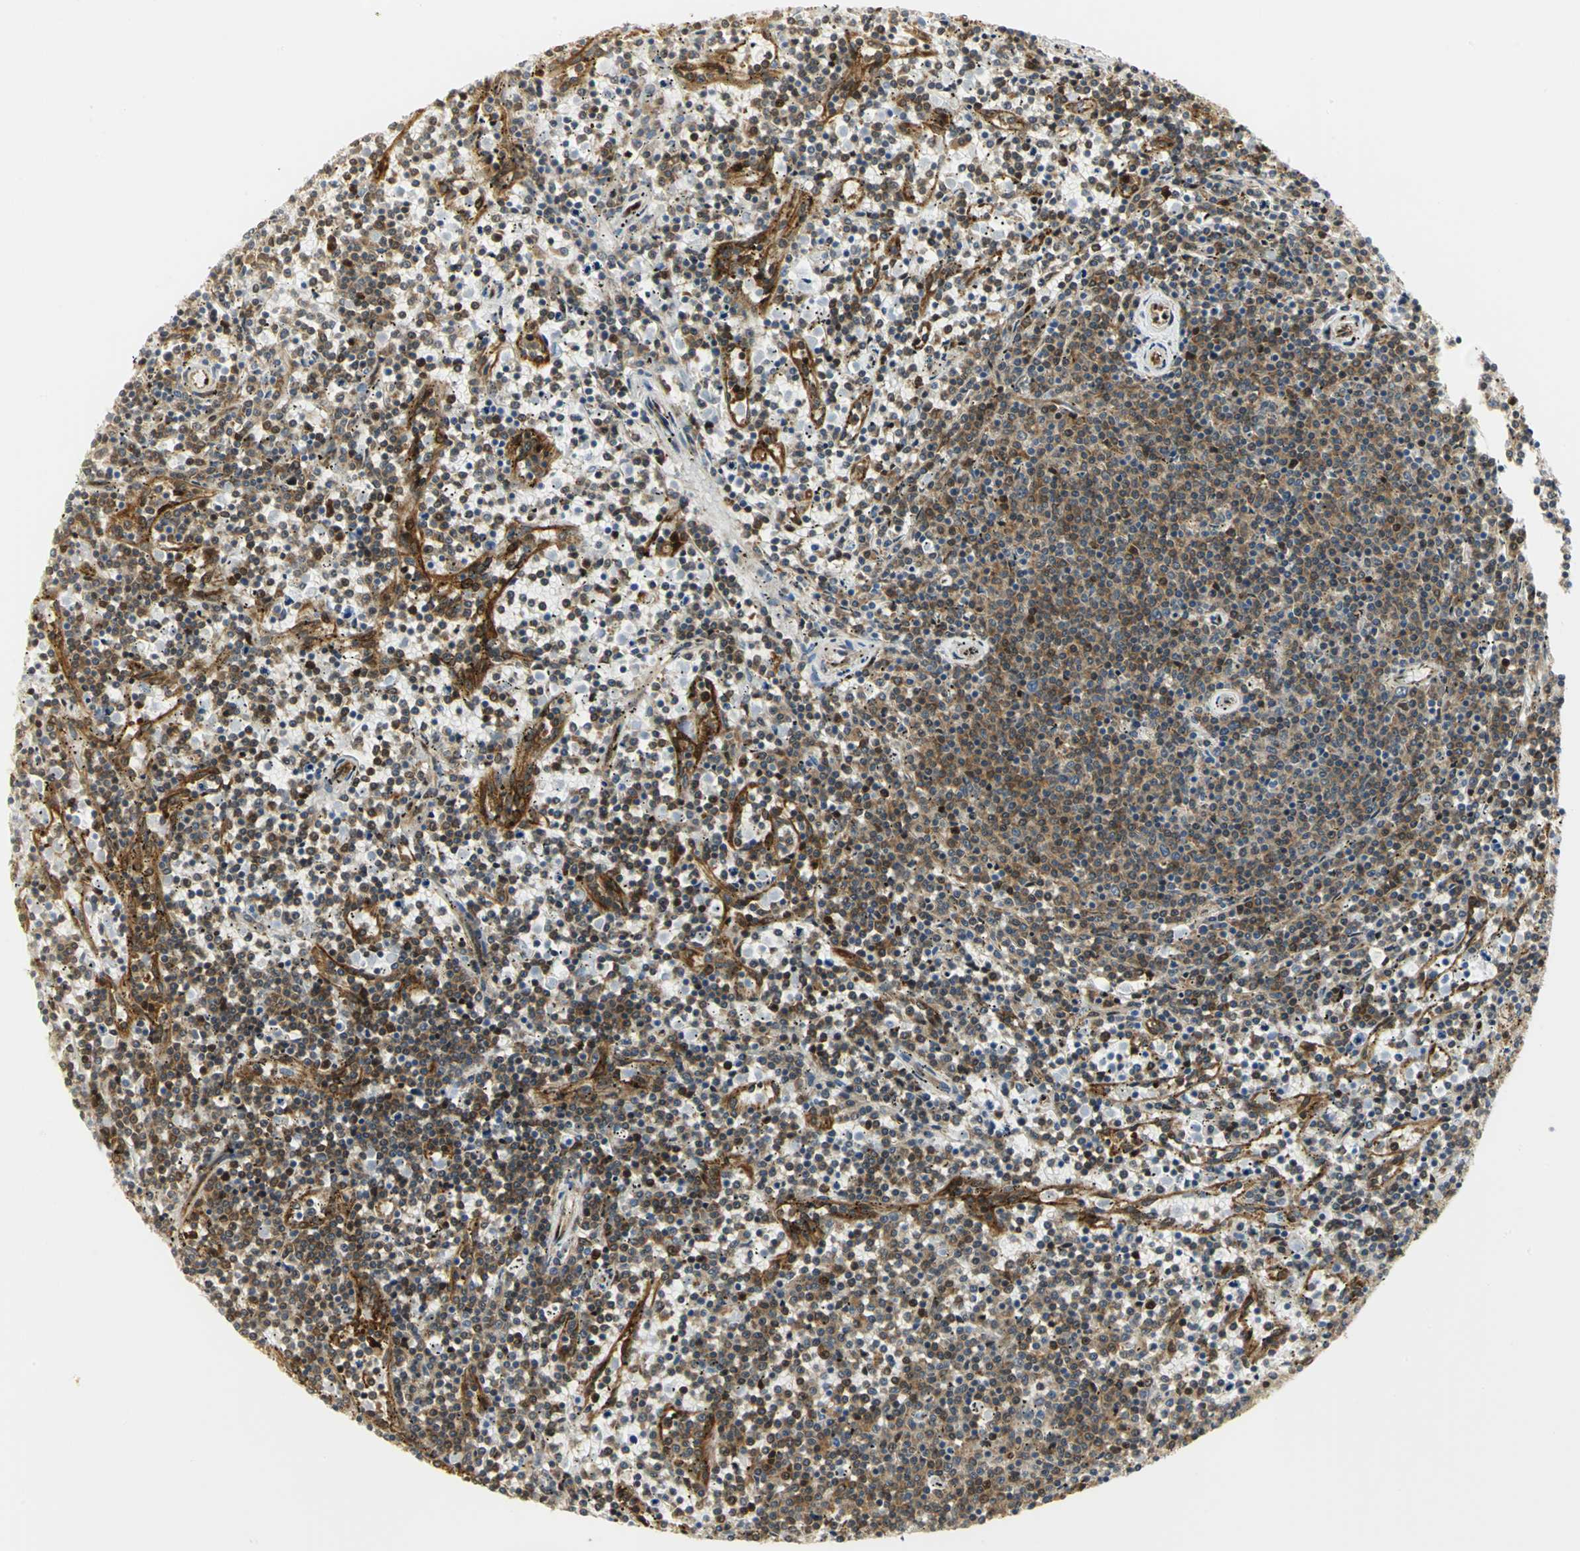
{"staining": {"intensity": "moderate", "quantity": ">75%", "location": "cytoplasmic/membranous"}, "tissue": "lymphoma", "cell_type": "Tumor cells", "image_type": "cancer", "snomed": [{"axis": "morphology", "description": "Malignant lymphoma, non-Hodgkin's type, Low grade"}, {"axis": "topography", "description": "Spleen"}], "caption": "Tumor cells exhibit medium levels of moderate cytoplasmic/membranous expression in about >75% of cells in low-grade malignant lymphoma, non-Hodgkin's type. The protein is stained brown, and the nuclei are stained in blue (DAB (3,3'-diaminobenzidine) IHC with brightfield microscopy, high magnification).", "gene": "EEA1", "patient": {"sex": "female", "age": 50}}